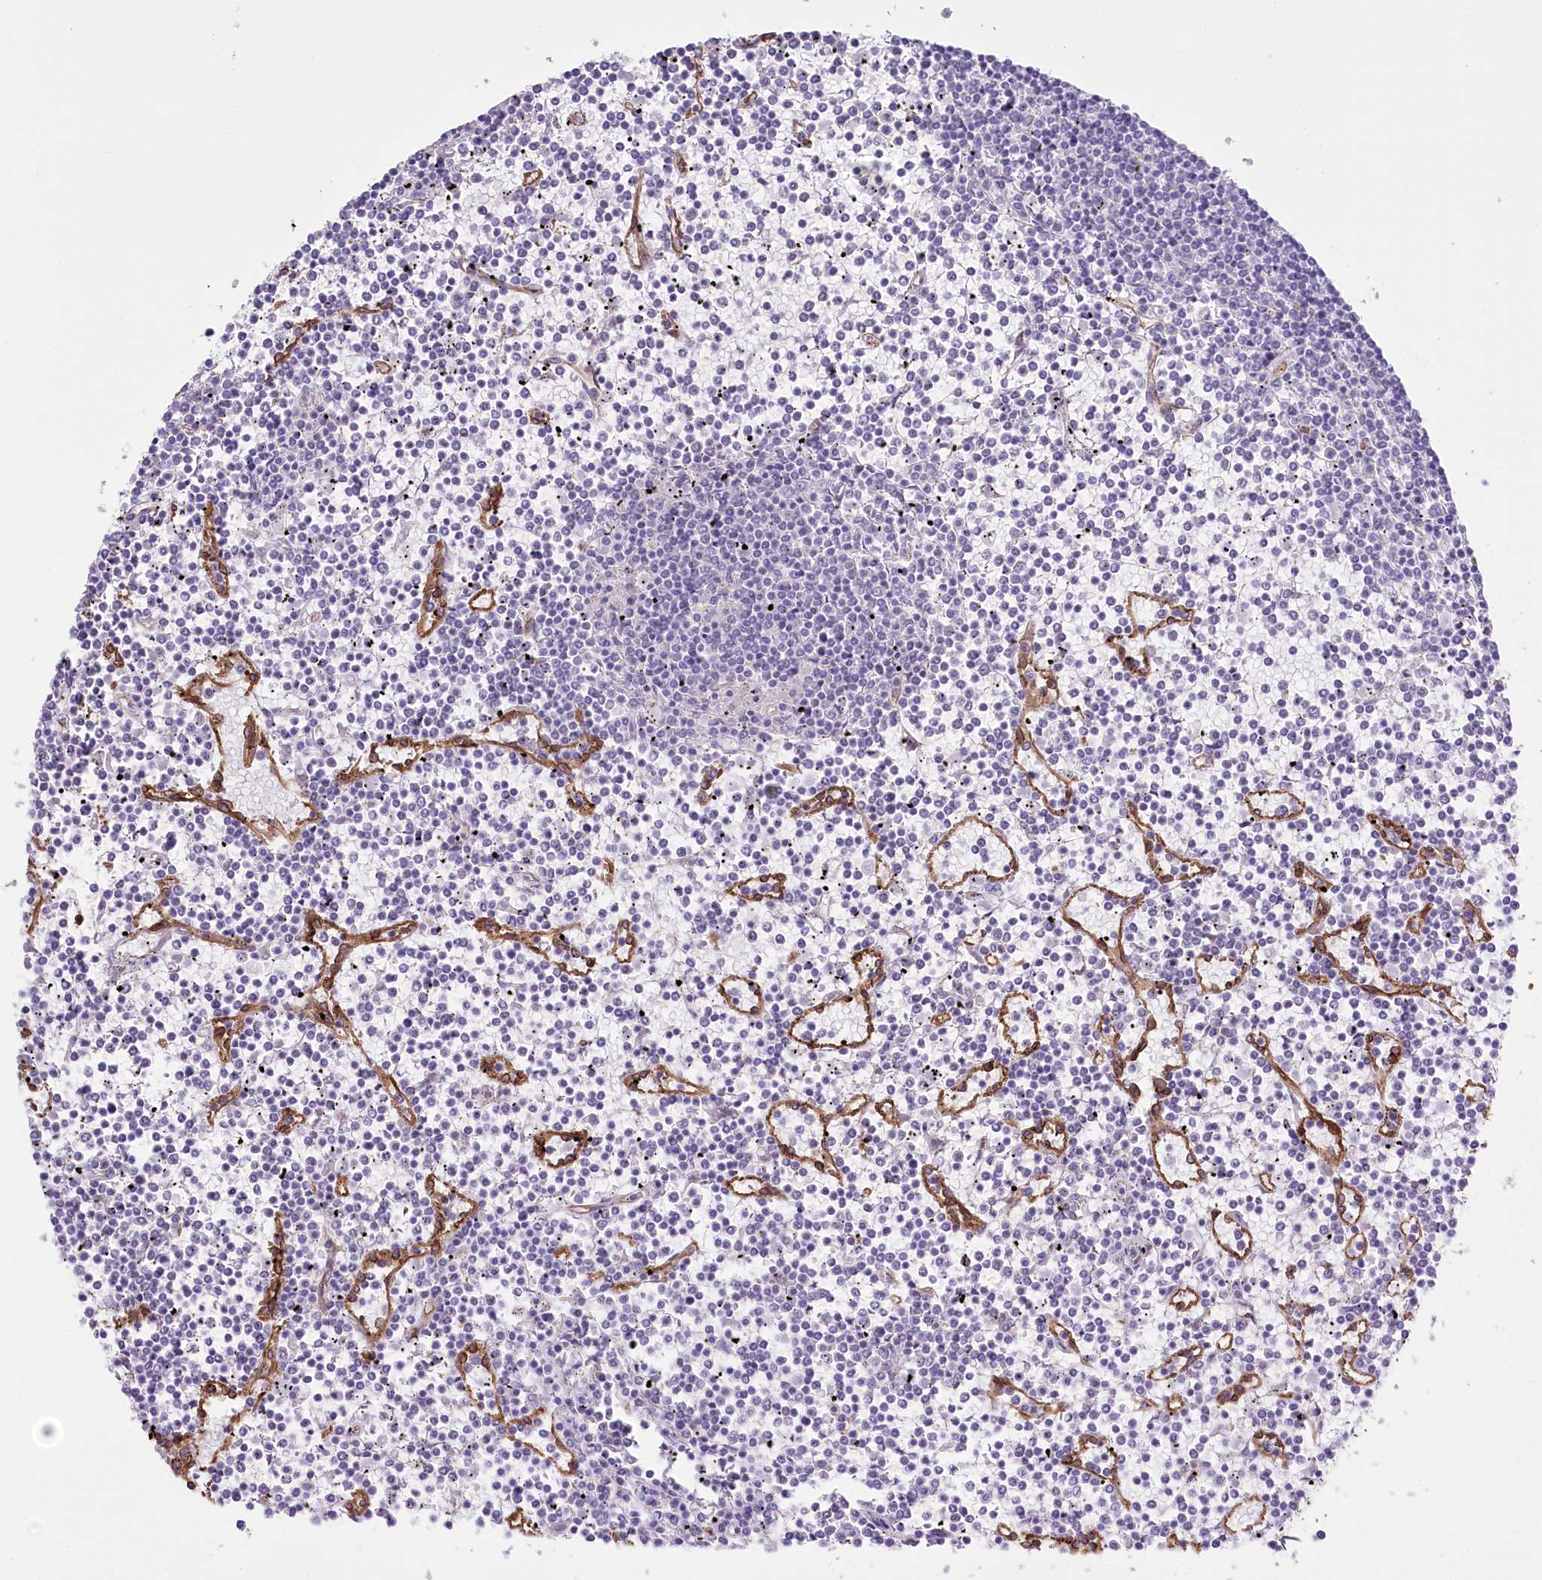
{"staining": {"intensity": "negative", "quantity": "none", "location": "none"}, "tissue": "lymphoma", "cell_type": "Tumor cells", "image_type": "cancer", "snomed": [{"axis": "morphology", "description": "Malignant lymphoma, non-Hodgkin's type, Low grade"}, {"axis": "topography", "description": "Spleen"}], "caption": "A histopathology image of human low-grade malignant lymphoma, non-Hodgkin's type is negative for staining in tumor cells.", "gene": "SLC39A10", "patient": {"sex": "female", "age": 19}}